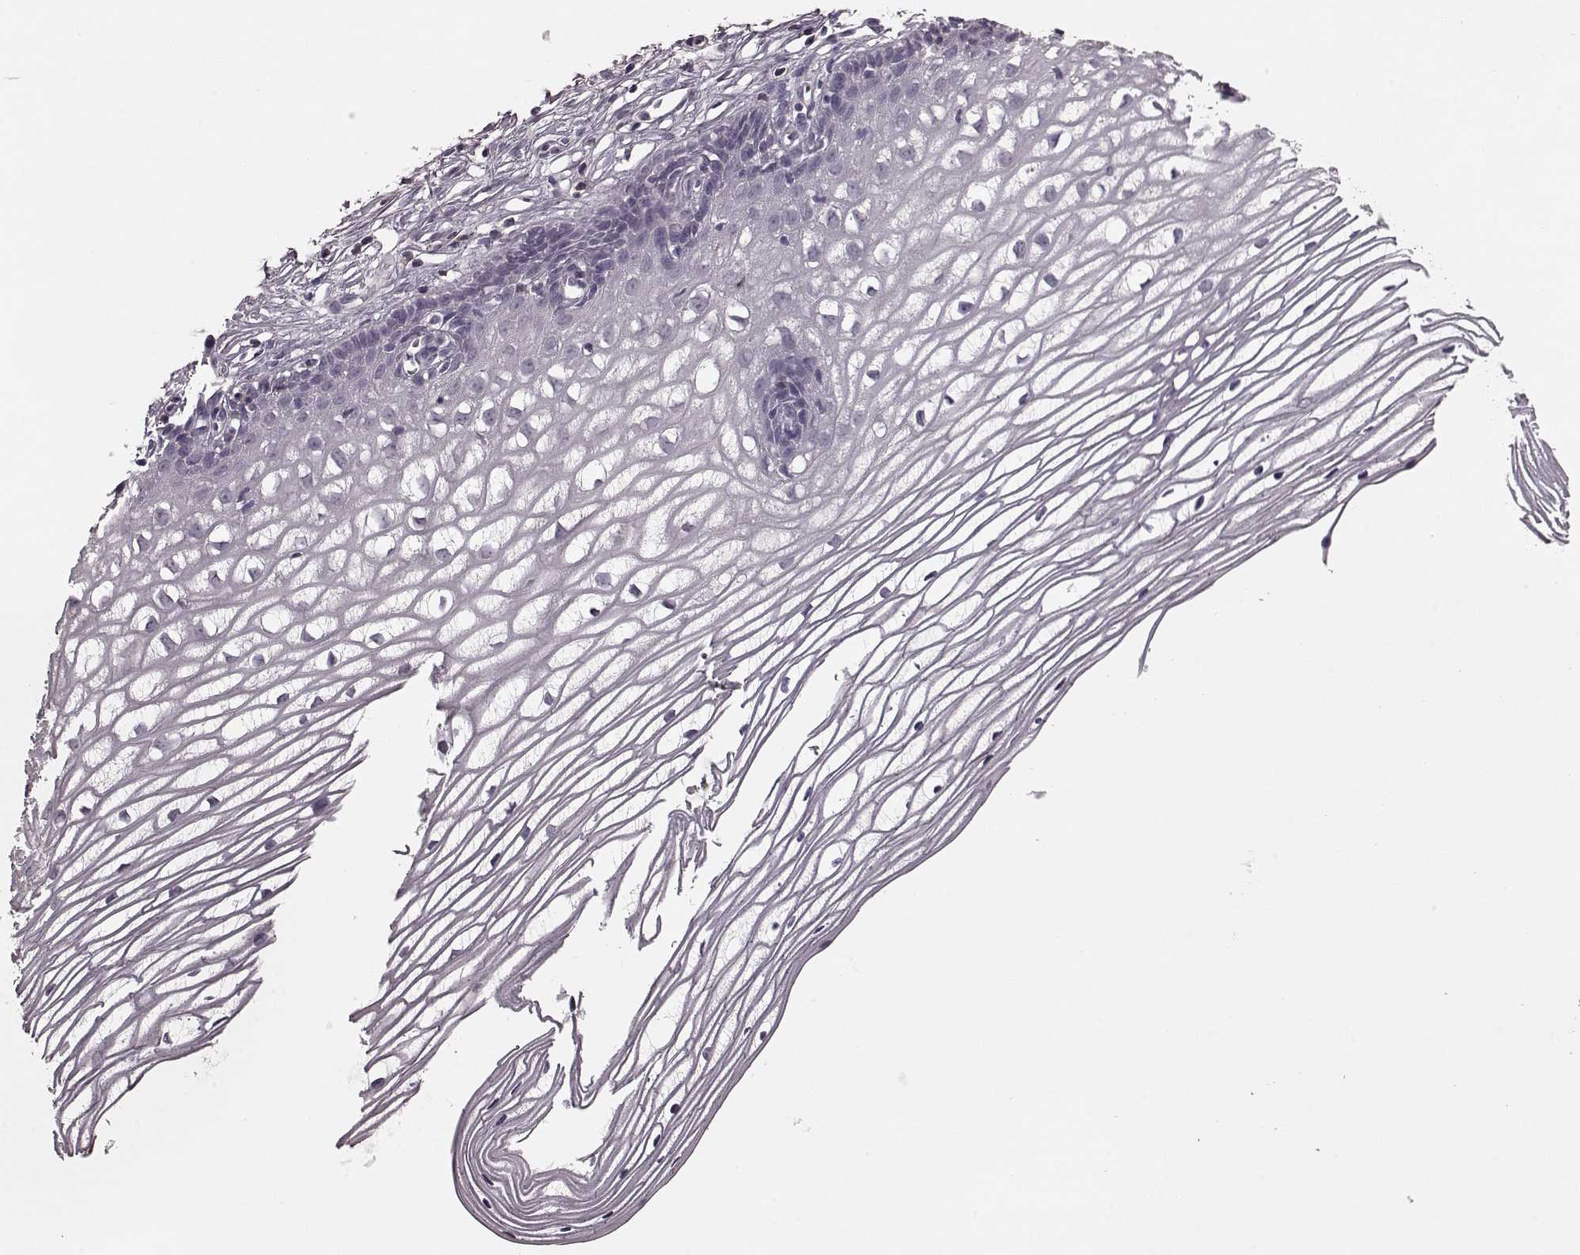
{"staining": {"intensity": "negative", "quantity": "none", "location": "none"}, "tissue": "cervix", "cell_type": "Glandular cells", "image_type": "normal", "snomed": [{"axis": "morphology", "description": "Normal tissue, NOS"}, {"axis": "topography", "description": "Cervix"}], "caption": "This is an immunohistochemistry (IHC) photomicrograph of normal cervix. There is no positivity in glandular cells.", "gene": "CD28", "patient": {"sex": "female", "age": 40}}